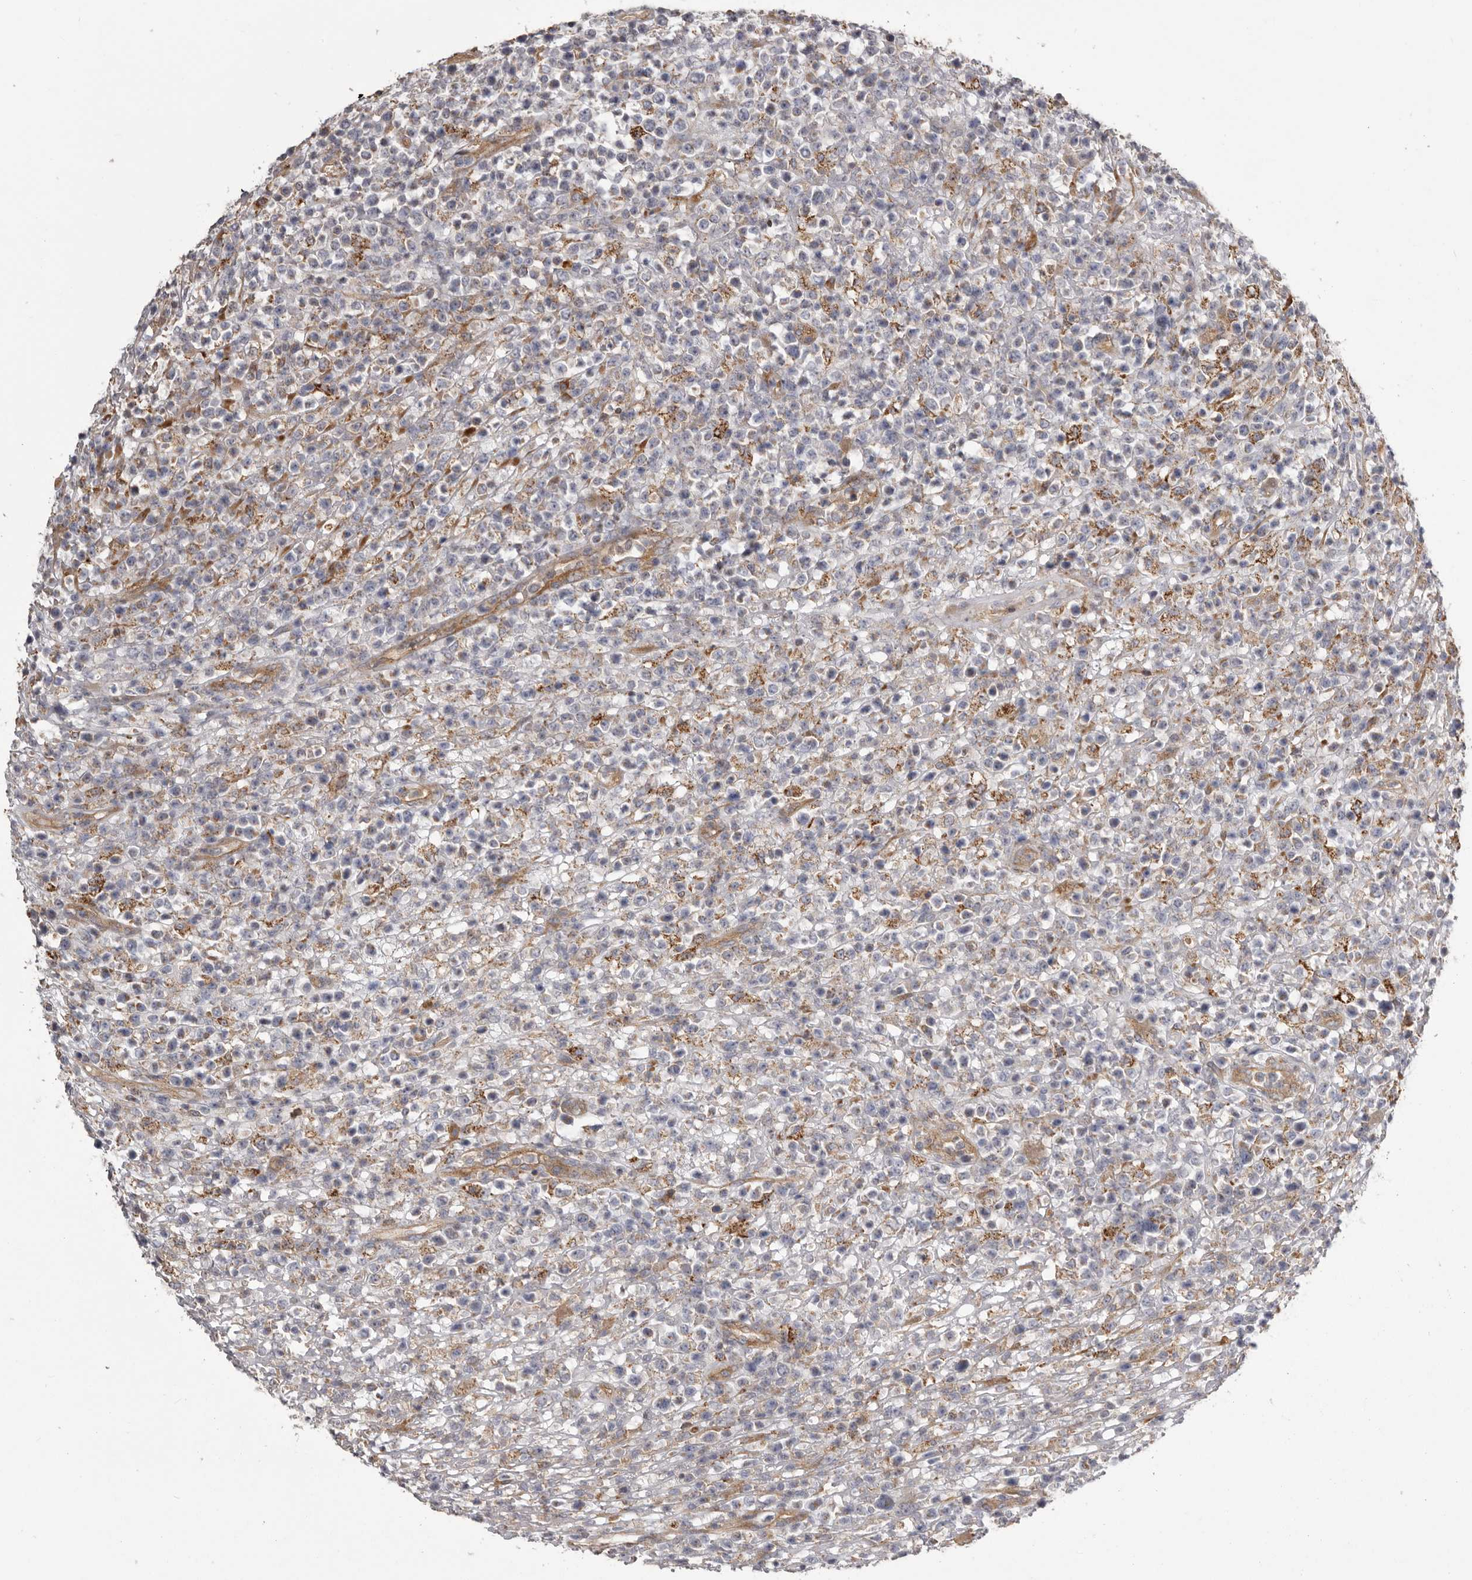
{"staining": {"intensity": "negative", "quantity": "none", "location": "none"}, "tissue": "lymphoma", "cell_type": "Tumor cells", "image_type": "cancer", "snomed": [{"axis": "morphology", "description": "Malignant lymphoma, non-Hodgkin's type, High grade"}, {"axis": "topography", "description": "Colon"}], "caption": "The image shows no significant positivity in tumor cells of lymphoma. (DAB (3,3'-diaminobenzidine) immunohistochemistry visualized using brightfield microscopy, high magnification).", "gene": "ENAH", "patient": {"sex": "female", "age": 53}}